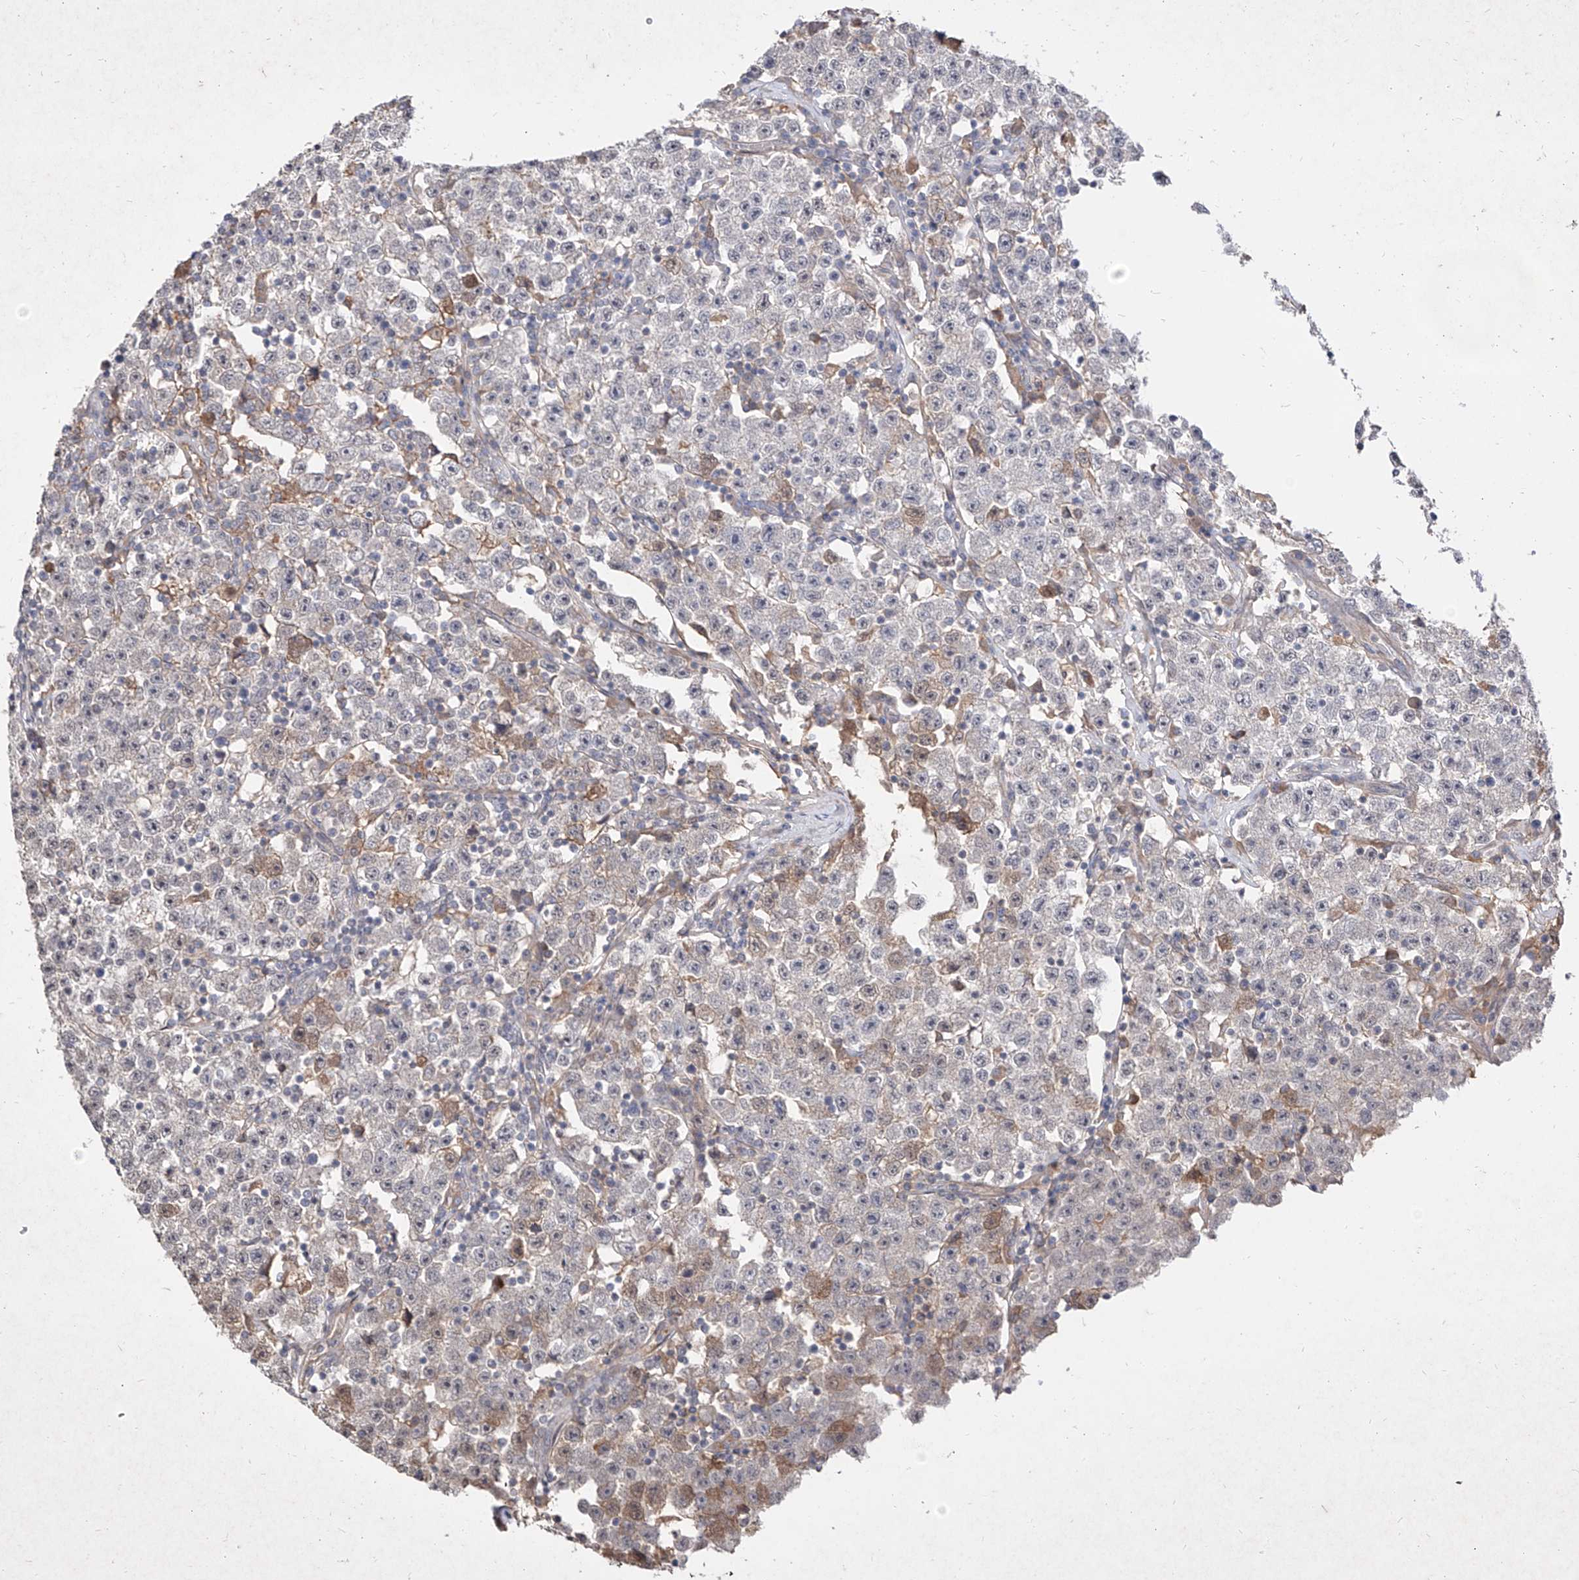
{"staining": {"intensity": "negative", "quantity": "none", "location": "none"}, "tissue": "testis cancer", "cell_type": "Tumor cells", "image_type": "cancer", "snomed": [{"axis": "morphology", "description": "Seminoma, NOS"}, {"axis": "topography", "description": "Testis"}], "caption": "High magnification brightfield microscopy of testis cancer (seminoma) stained with DAB (brown) and counterstained with hematoxylin (blue): tumor cells show no significant staining. (Stains: DAB immunohistochemistry with hematoxylin counter stain, Microscopy: brightfield microscopy at high magnification).", "gene": "C4A", "patient": {"sex": "male", "age": 22}}